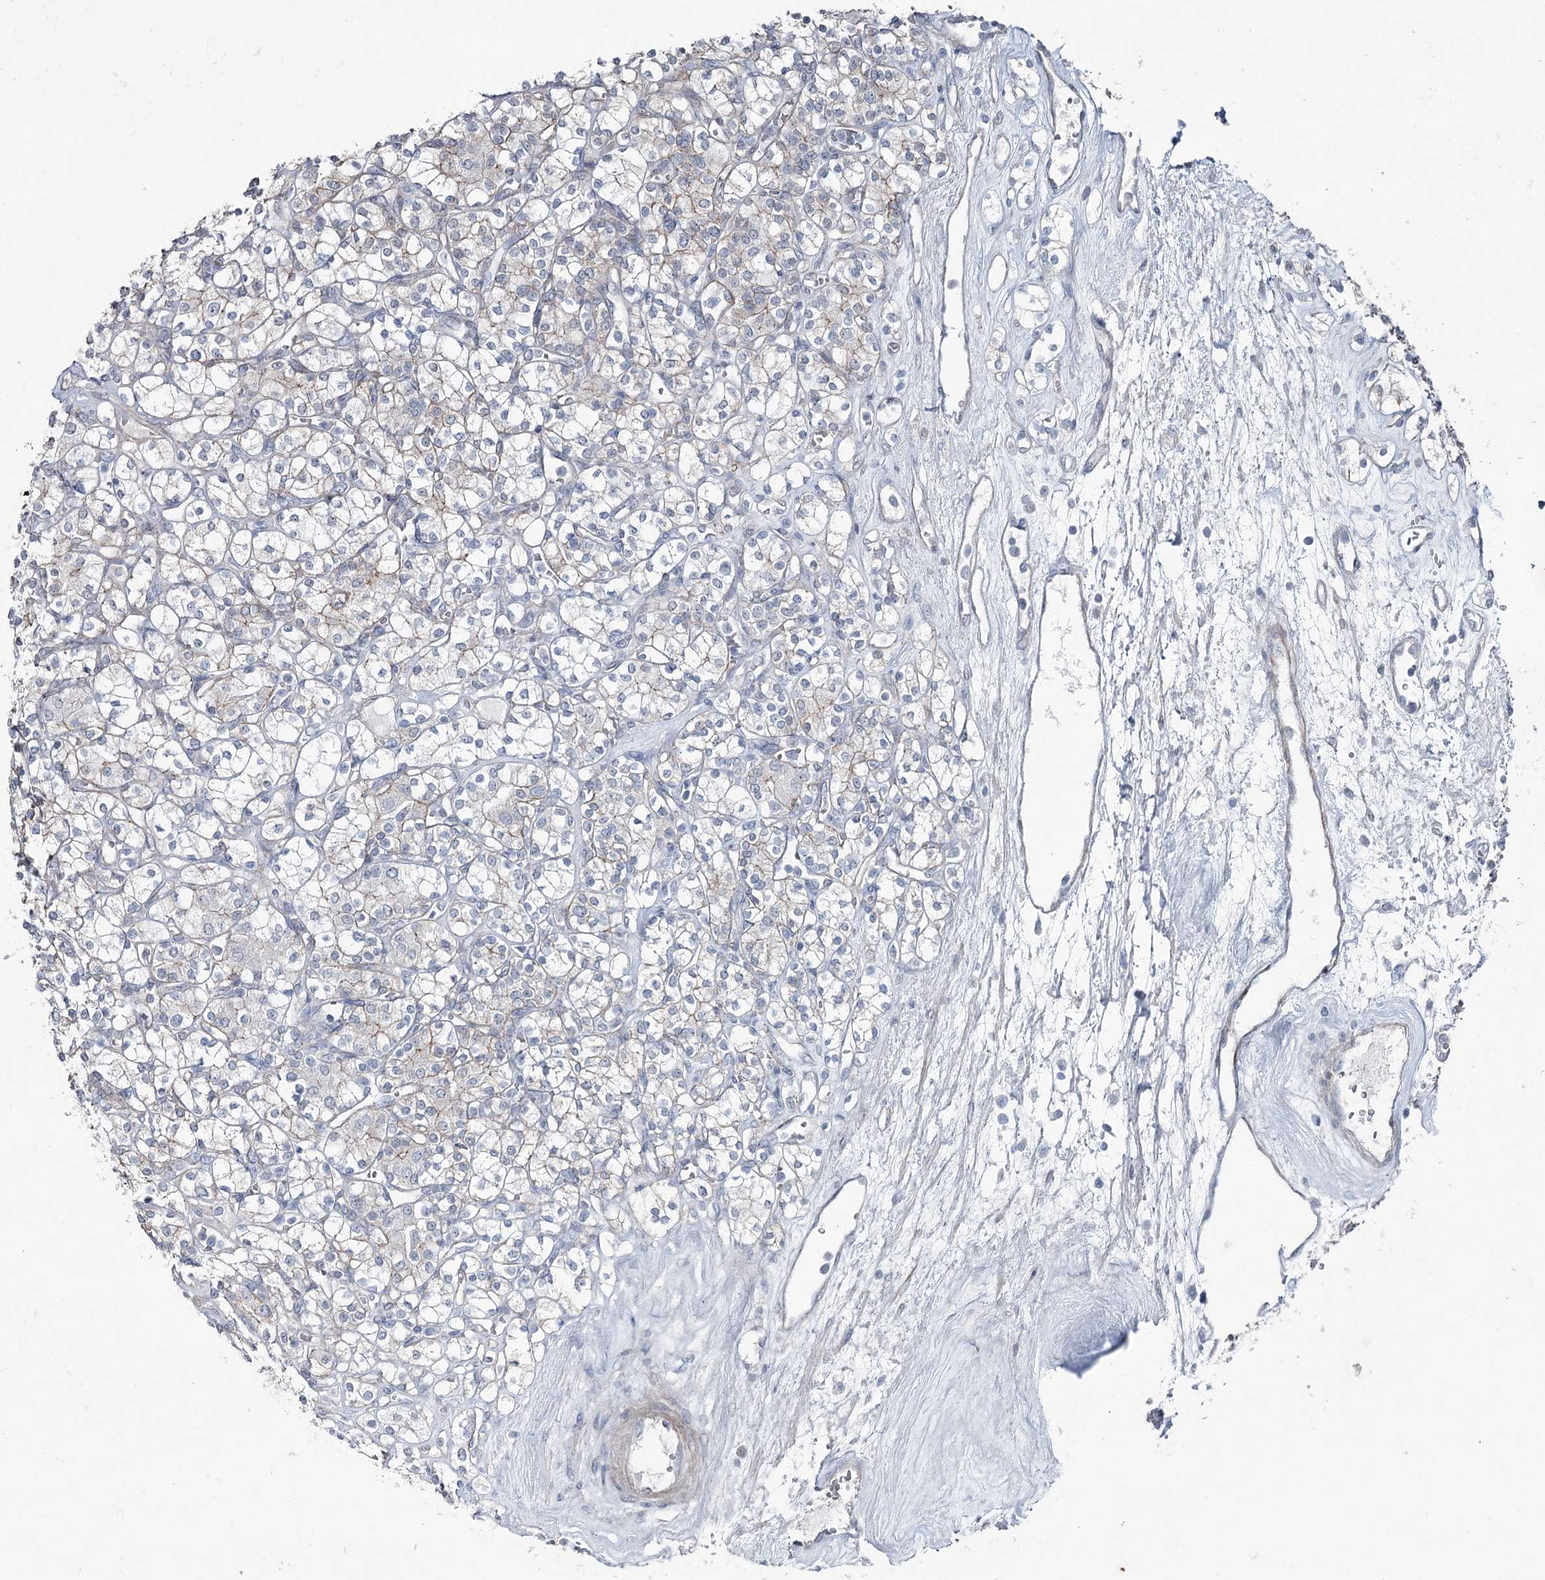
{"staining": {"intensity": "weak", "quantity": "<25%", "location": "cytoplasmic/membranous"}, "tissue": "renal cancer", "cell_type": "Tumor cells", "image_type": "cancer", "snomed": [{"axis": "morphology", "description": "Adenocarcinoma, NOS"}, {"axis": "topography", "description": "Kidney"}], "caption": "The histopathology image exhibits no staining of tumor cells in renal adenocarcinoma. (IHC, brightfield microscopy, high magnification).", "gene": "FAM120B", "patient": {"sex": "male", "age": 77}}